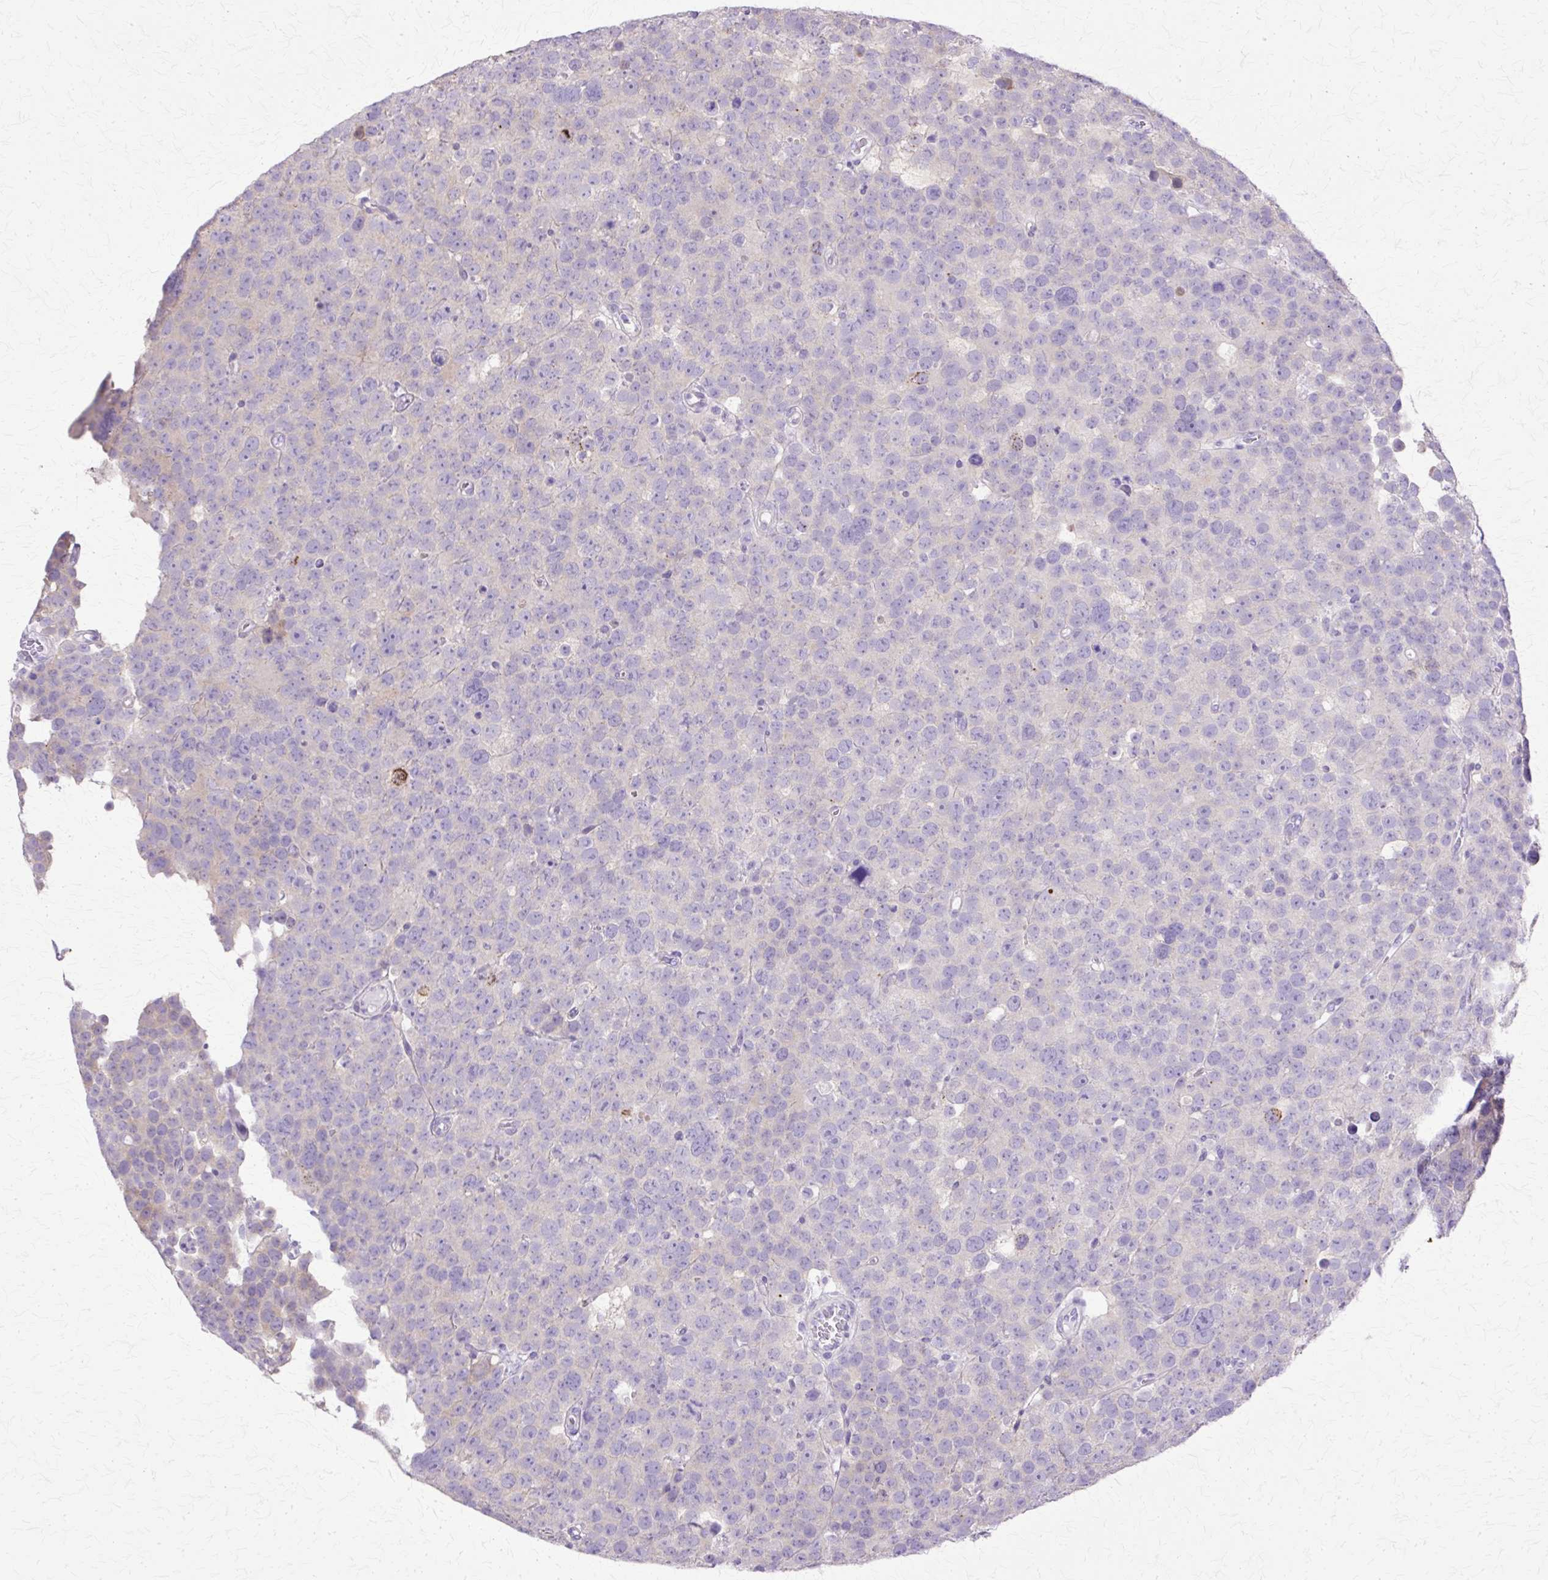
{"staining": {"intensity": "negative", "quantity": "none", "location": "none"}, "tissue": "testis cancer", "cell_type": "Tumor cells", "image_type": "cancer", "snomed": [{"axis": "morphology", "description": "Seminoma, NOS"}, {"axis": "topography", "description": "Testis"}], "caption": "Tumor cells are negative for brown protein staining in testis seminoma.", "gene": "HSPA8", "patient": {"sex": "male", "age": 71}}